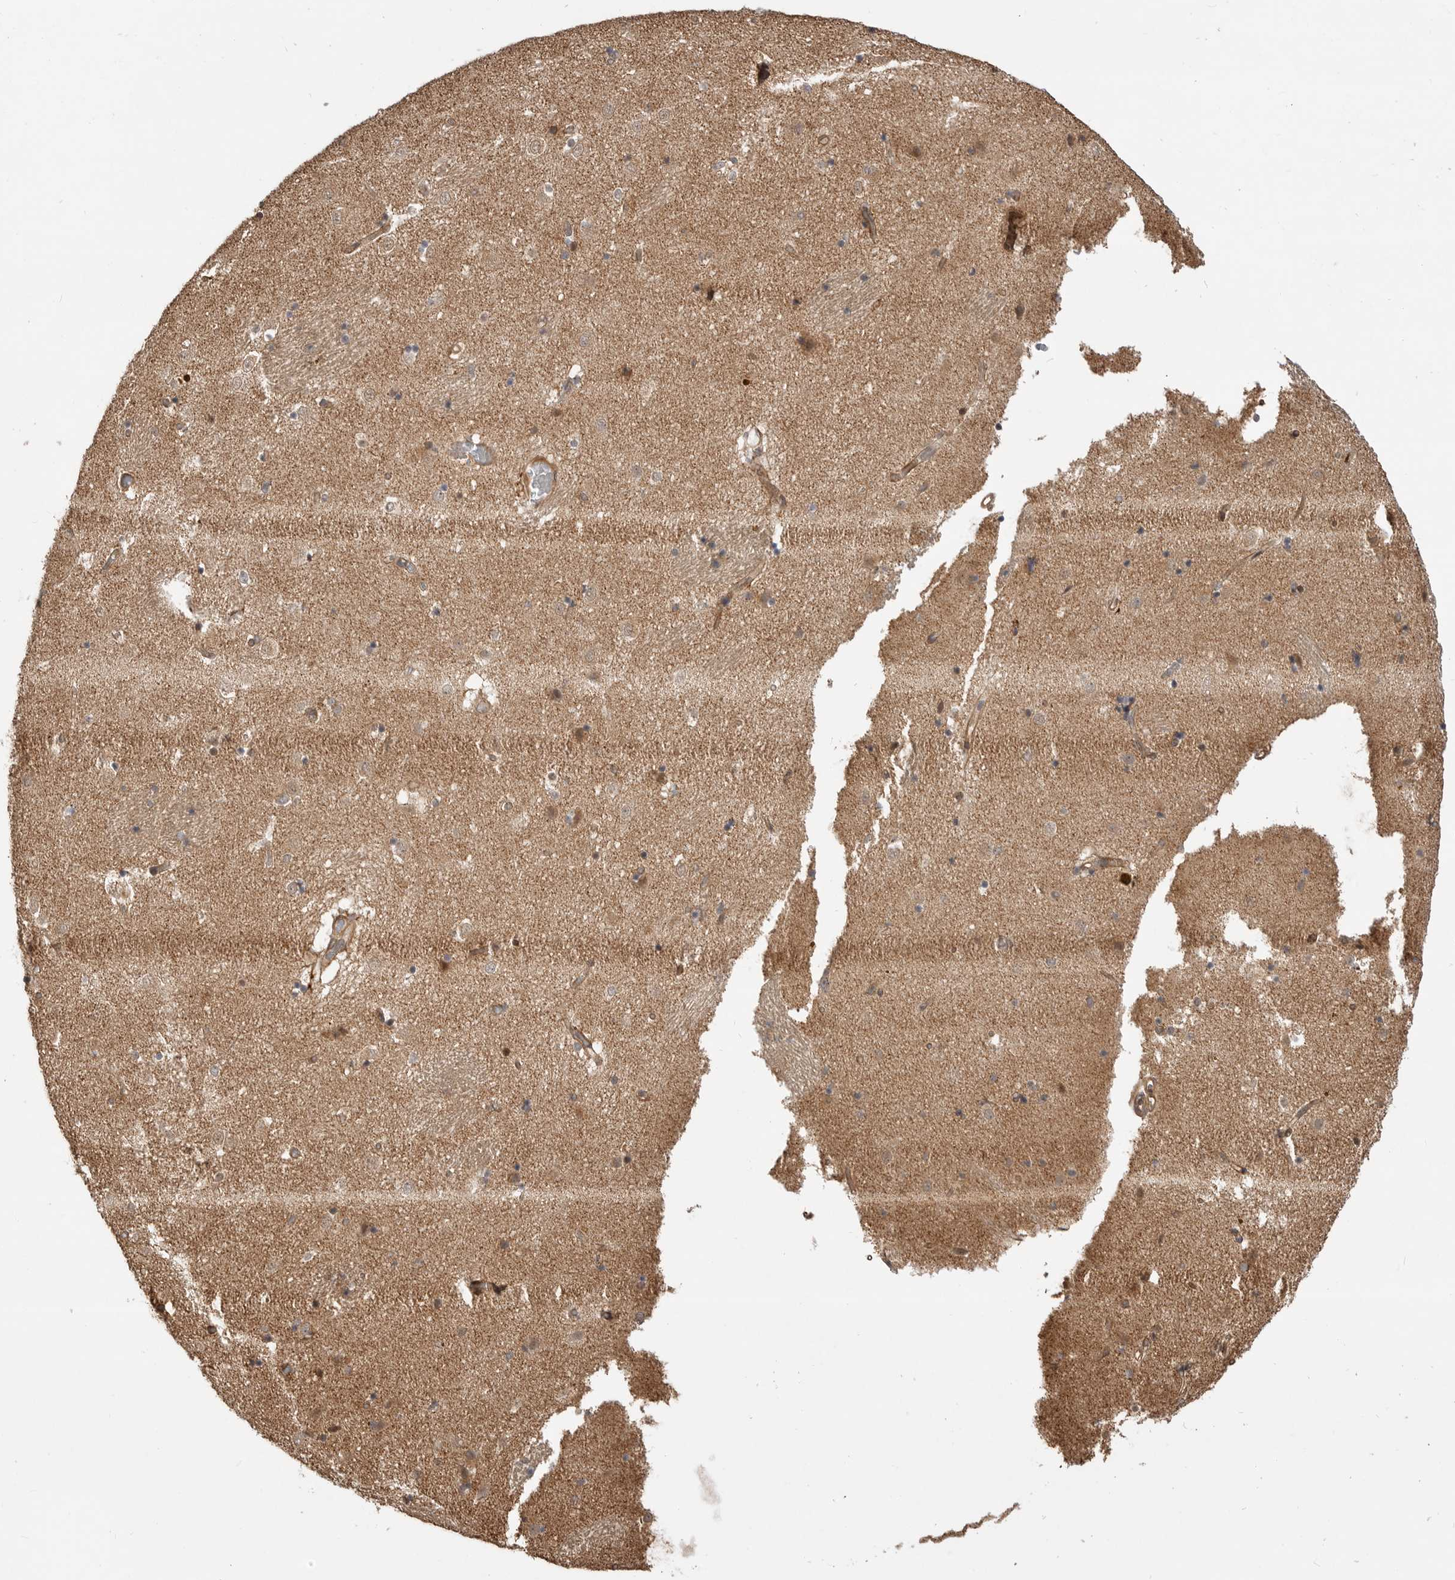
{"staining": {"intensity": "weak", "quantity": "<25%", "location": "cytoplasmic/membranous"}, "tissue": "caudate", "cell_type": "Glial cells", "image_type": "normal", "snomed": [{"axis": "morphology", "description": "Normal tissue, NOS"}, {"axis": "topography", "description": "Lateral ventricle wall"}], "caption": "Glial cells show no significant staining in unremarkable caudate. (Stains: DAB (3,3'-diaminobenzidine) immunohistochemistry with hematoxylin counter stain, Microscopy: brightfield microscopy at high magnification).", "gene": "ADPRS", "patient": {"sex": "male", "age": 70}}